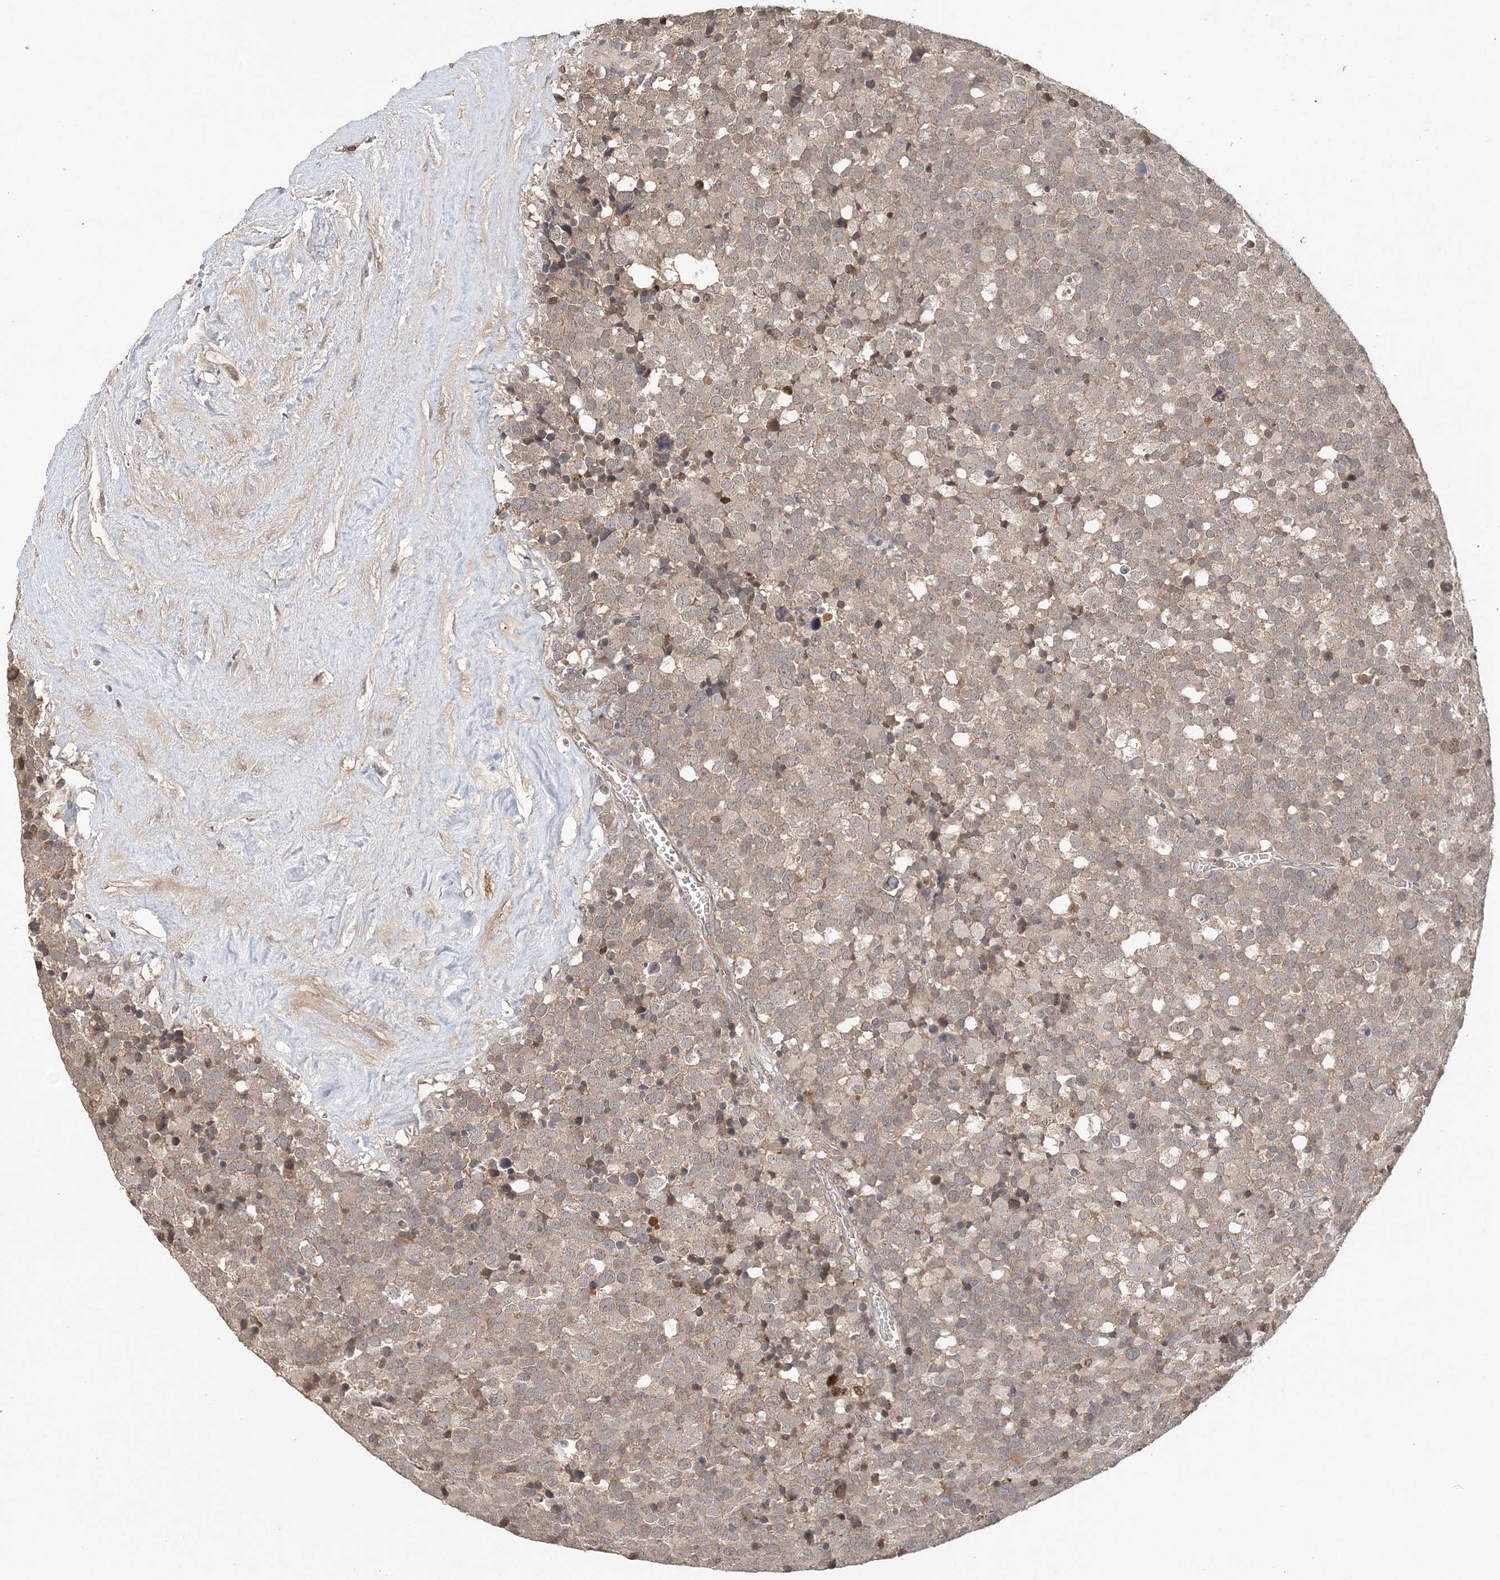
{"staining": {"intensity": "weak", "quantity": ">75%", "location": "cytoplasmic/membranous"}, "tissue": "testis cancer", "cell_type": "Tumor cells", "image_type": "cancer", "snomed": [{"axis": "morphology", "description": "Seminoma, NOS"}, {"axis": "topography", "description": "Testis"}], "caption": "Testis cancer stained with a brown dye exhibits weak cytoplasmic/membranous positive expression in about >75% of tumor cells.", "gene": "SYCP3", "patient": {"sex": "male", "age": 71}}